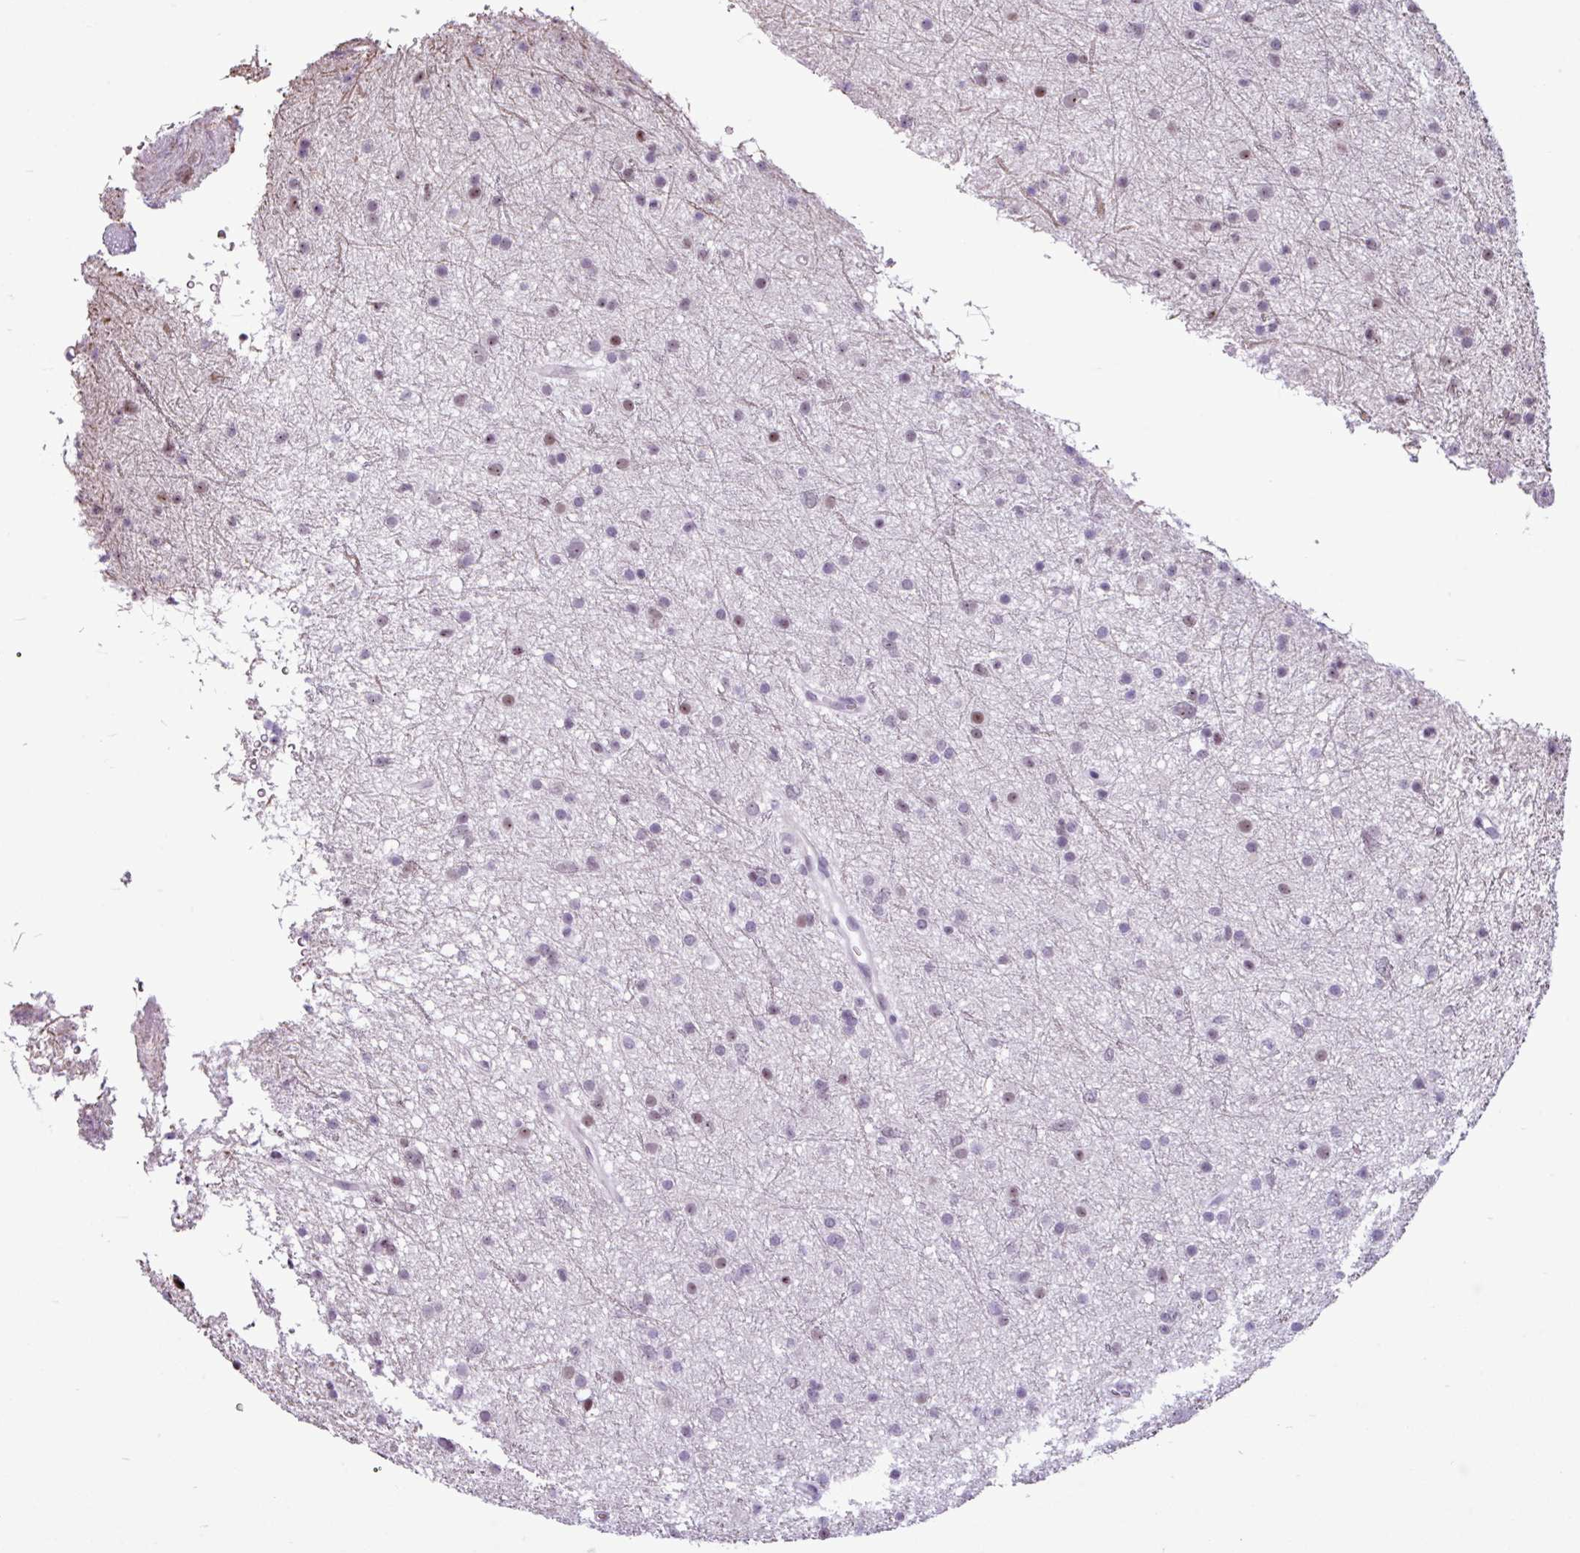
{"staining": {"intensity": "moderate", "quantity": "<25%", "location": "nuclear"}, "tissue": "glioma", "cell_type": "Tumor cells", "image_type": "cancer", "snomed": [{"axis": "morphology", "description": "Glioma, malignant, Low grade"}, {"axis": "topography", "description": "Cerebral cortex"}], "caption": "Tumor cells demonstrate low levels of moderate nuclear expression in approximately <25% of cells in malignant glioma (low-grade).", "gene": "UTP18", "patient": {"sex": "female", "age": 39}}